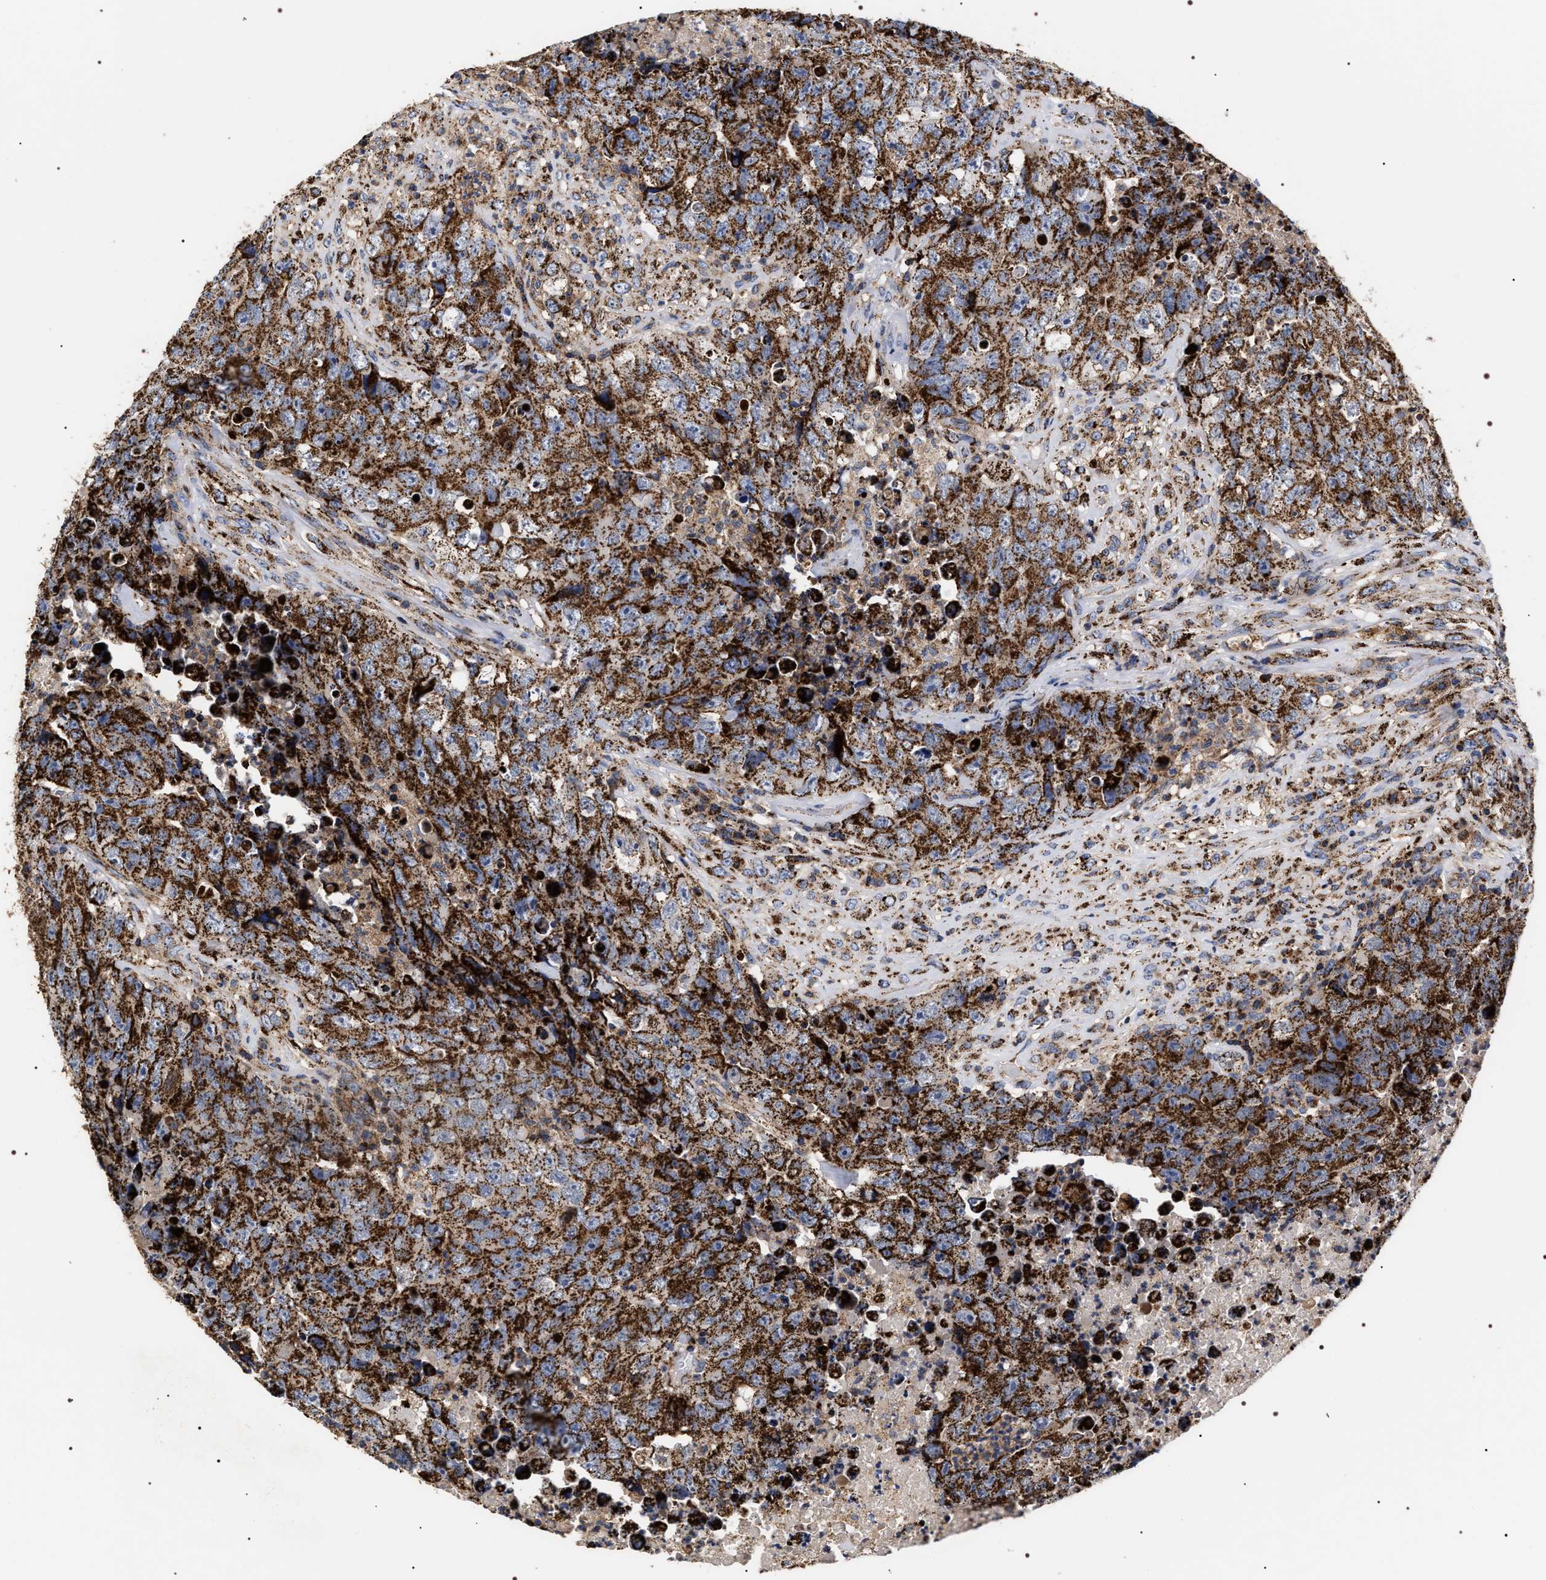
{"staining": {"intensity": "strong", "quantity": ">75%", "location": "cytoplasmic/membranous"}, "tissue": "testis cancer", "cell_type": "Tumor cells", "image_type": "cancer", "snomed": [{"axis": "morphology", "description": "Carcinoma, Embryonal, NOS"}, {"axis": "topography", "description": "Testis"}], "caption": "Immunohistochemistry (IHC) staining of embryonal carcinoma (testis), which reveals high levels of strong cytoplasmic/membranous expression in about >75% of tumor cells indicating strong cytoplasmic/membranous protein positivity. The staining was performed using DAB (3,3'-diaminobenzidine) (brown) for protein detection and nuclei were counterstained in hematoxylin (blue).", "gene": "COG5", "patient": {"sex": "male", "age": 32}}